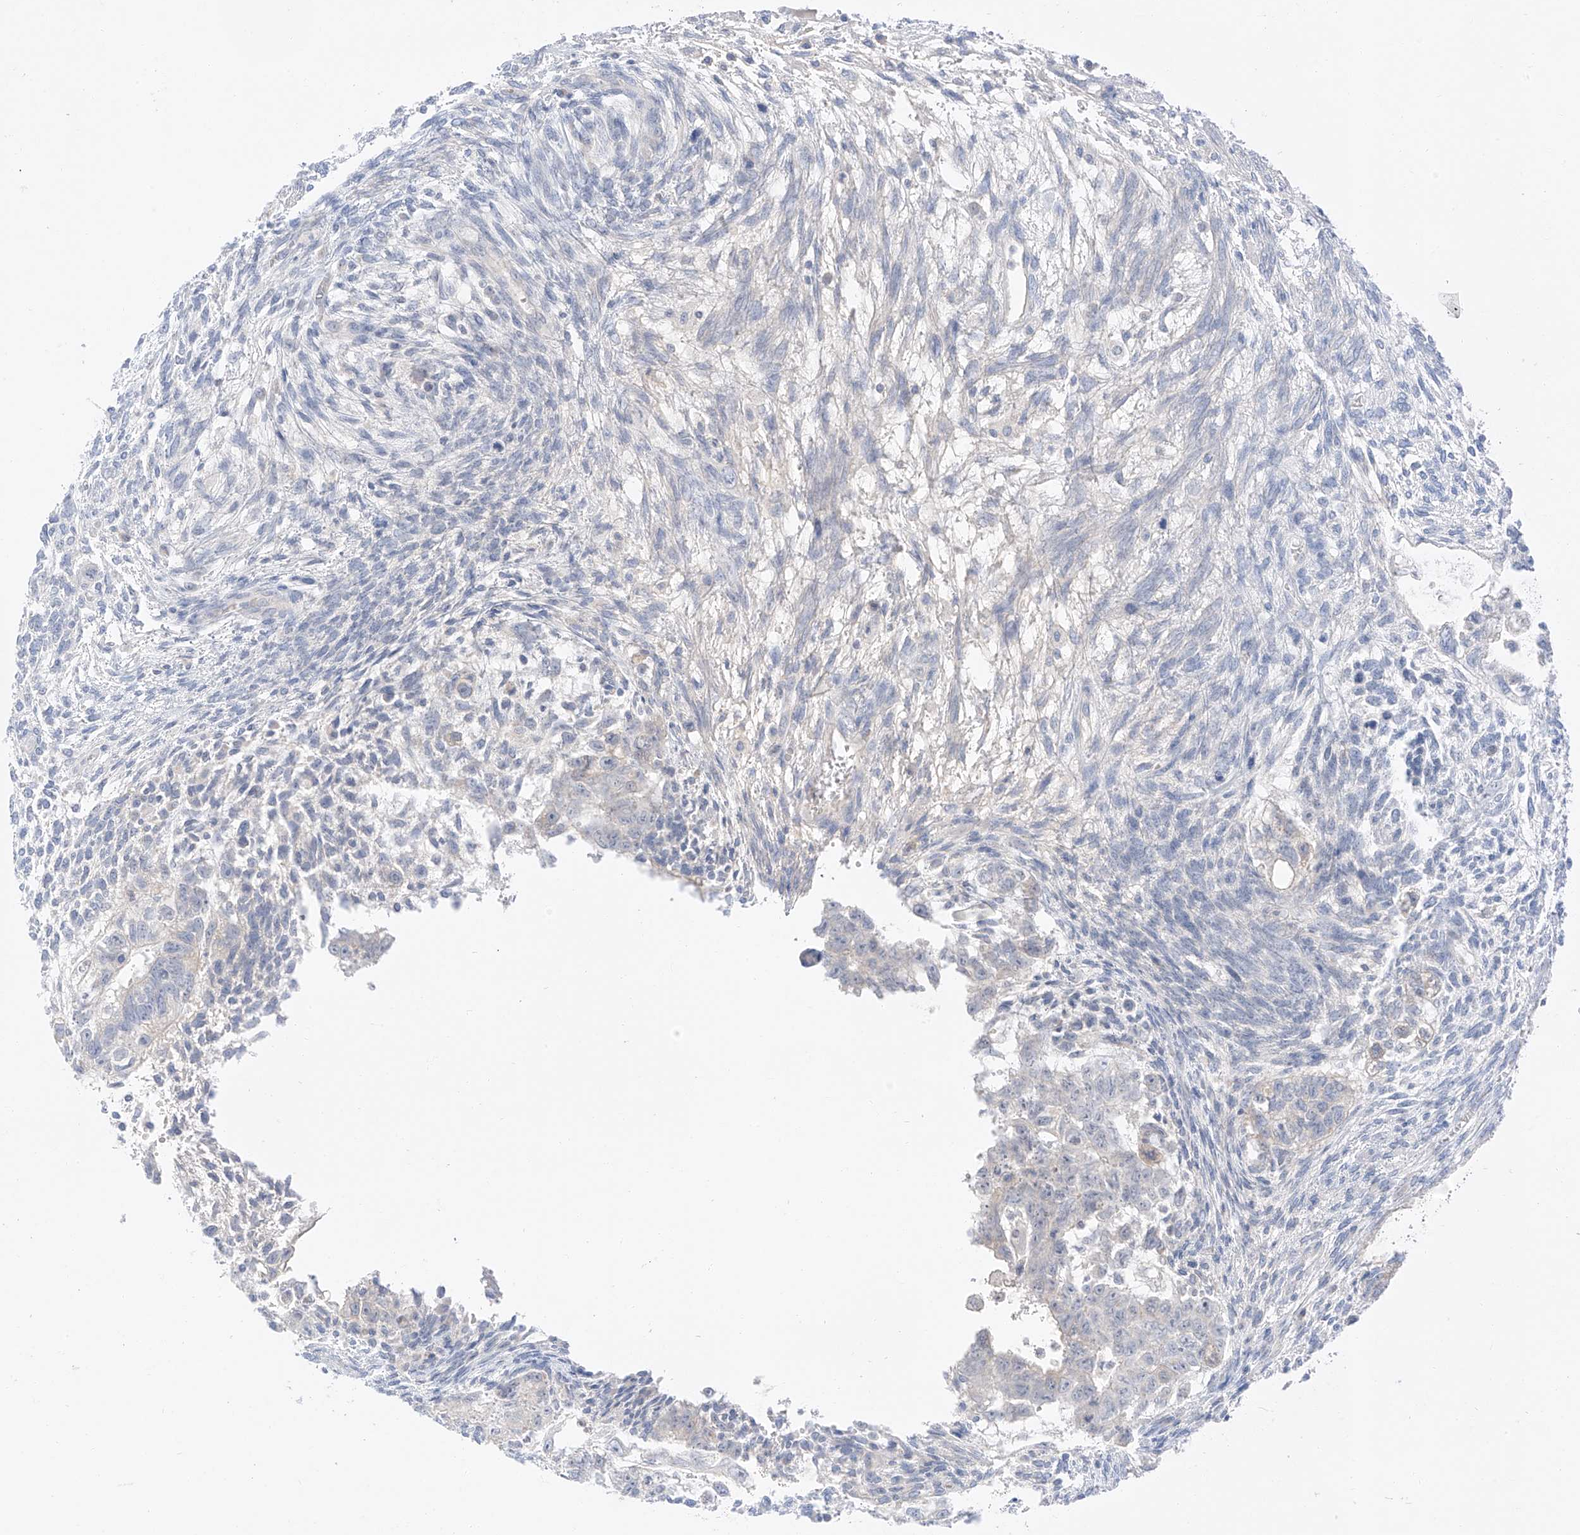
{"staining": {"intensity": "negative", "quantity": "none", "location": "none"}, "tissue": "testis cancer", "cell_type": "Tumor cells", "image_type": "cancer", "snomed": [{"axis": "morphology", "description": "Carcinoma, Embryonal, NOS"}, {"axis": "topography", "description": "Testis"}], "caption": "IHC photomicrograph of human testis cancer stained for a protein (brown), which displays no staining in tumor cells.", "gene": "PGC", "patient": {"sex": "male", "age": 37}}